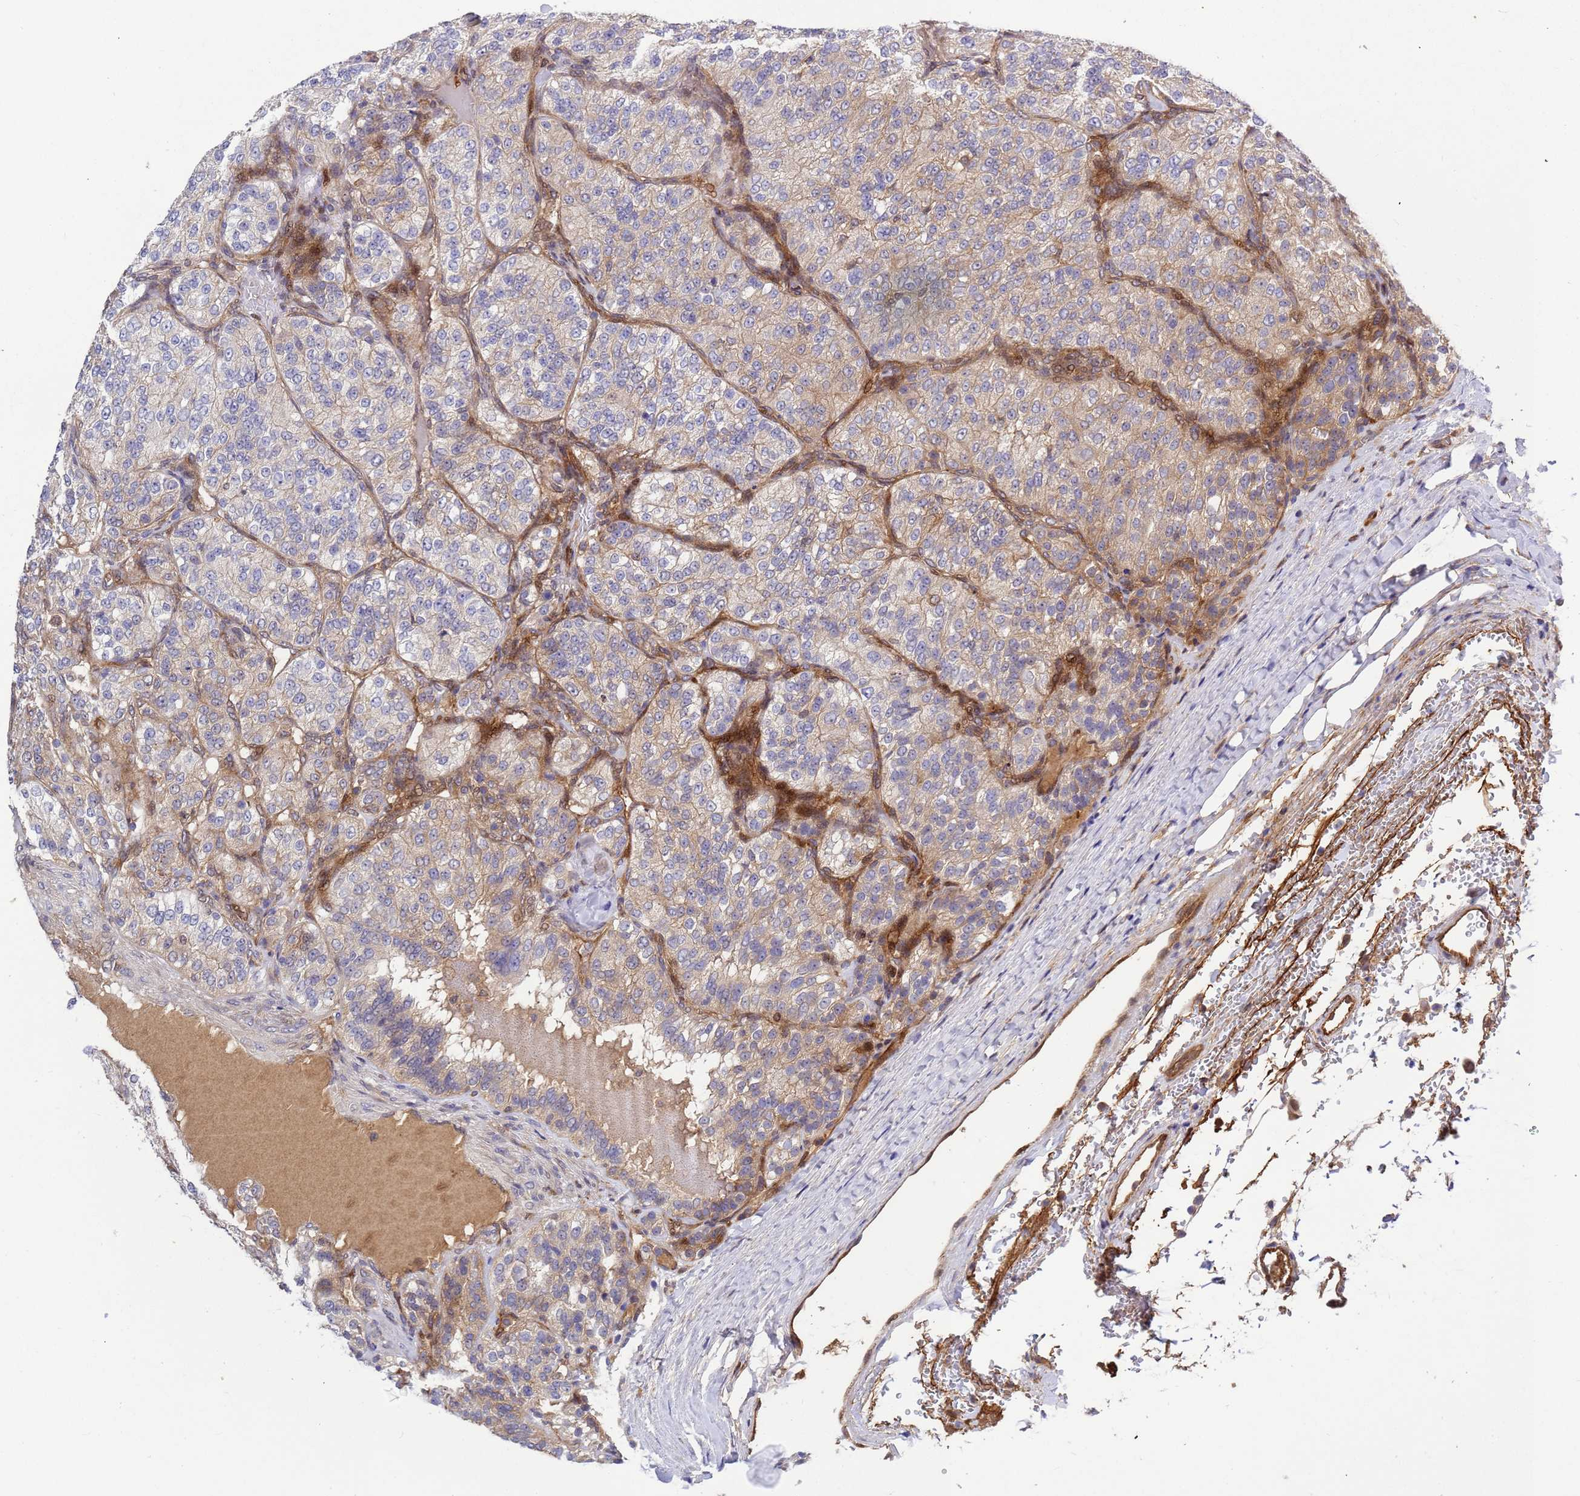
{"staining": {"intensity": "weak", "quantity": "<25%", "location": "cytoplasmic/membranous"}, "tissue": "renal cancer", "cell_type": "Tumor cells", "image_type": "cancer", "snomed": [{"axis": "morphology", "description": "Adenocarcinoma, NOS"}, {"axis": "topography", "description": "Kidney"}], "caption": "Immunohistochemistry (IHC) histopathology image of neoplastic tissue: renal adenocarcinoma stained with DAB reveals no significant protein positivity in tumor cells.", "gene": "FOXRED1", "patient": {"sex": "female", "age": 63}}